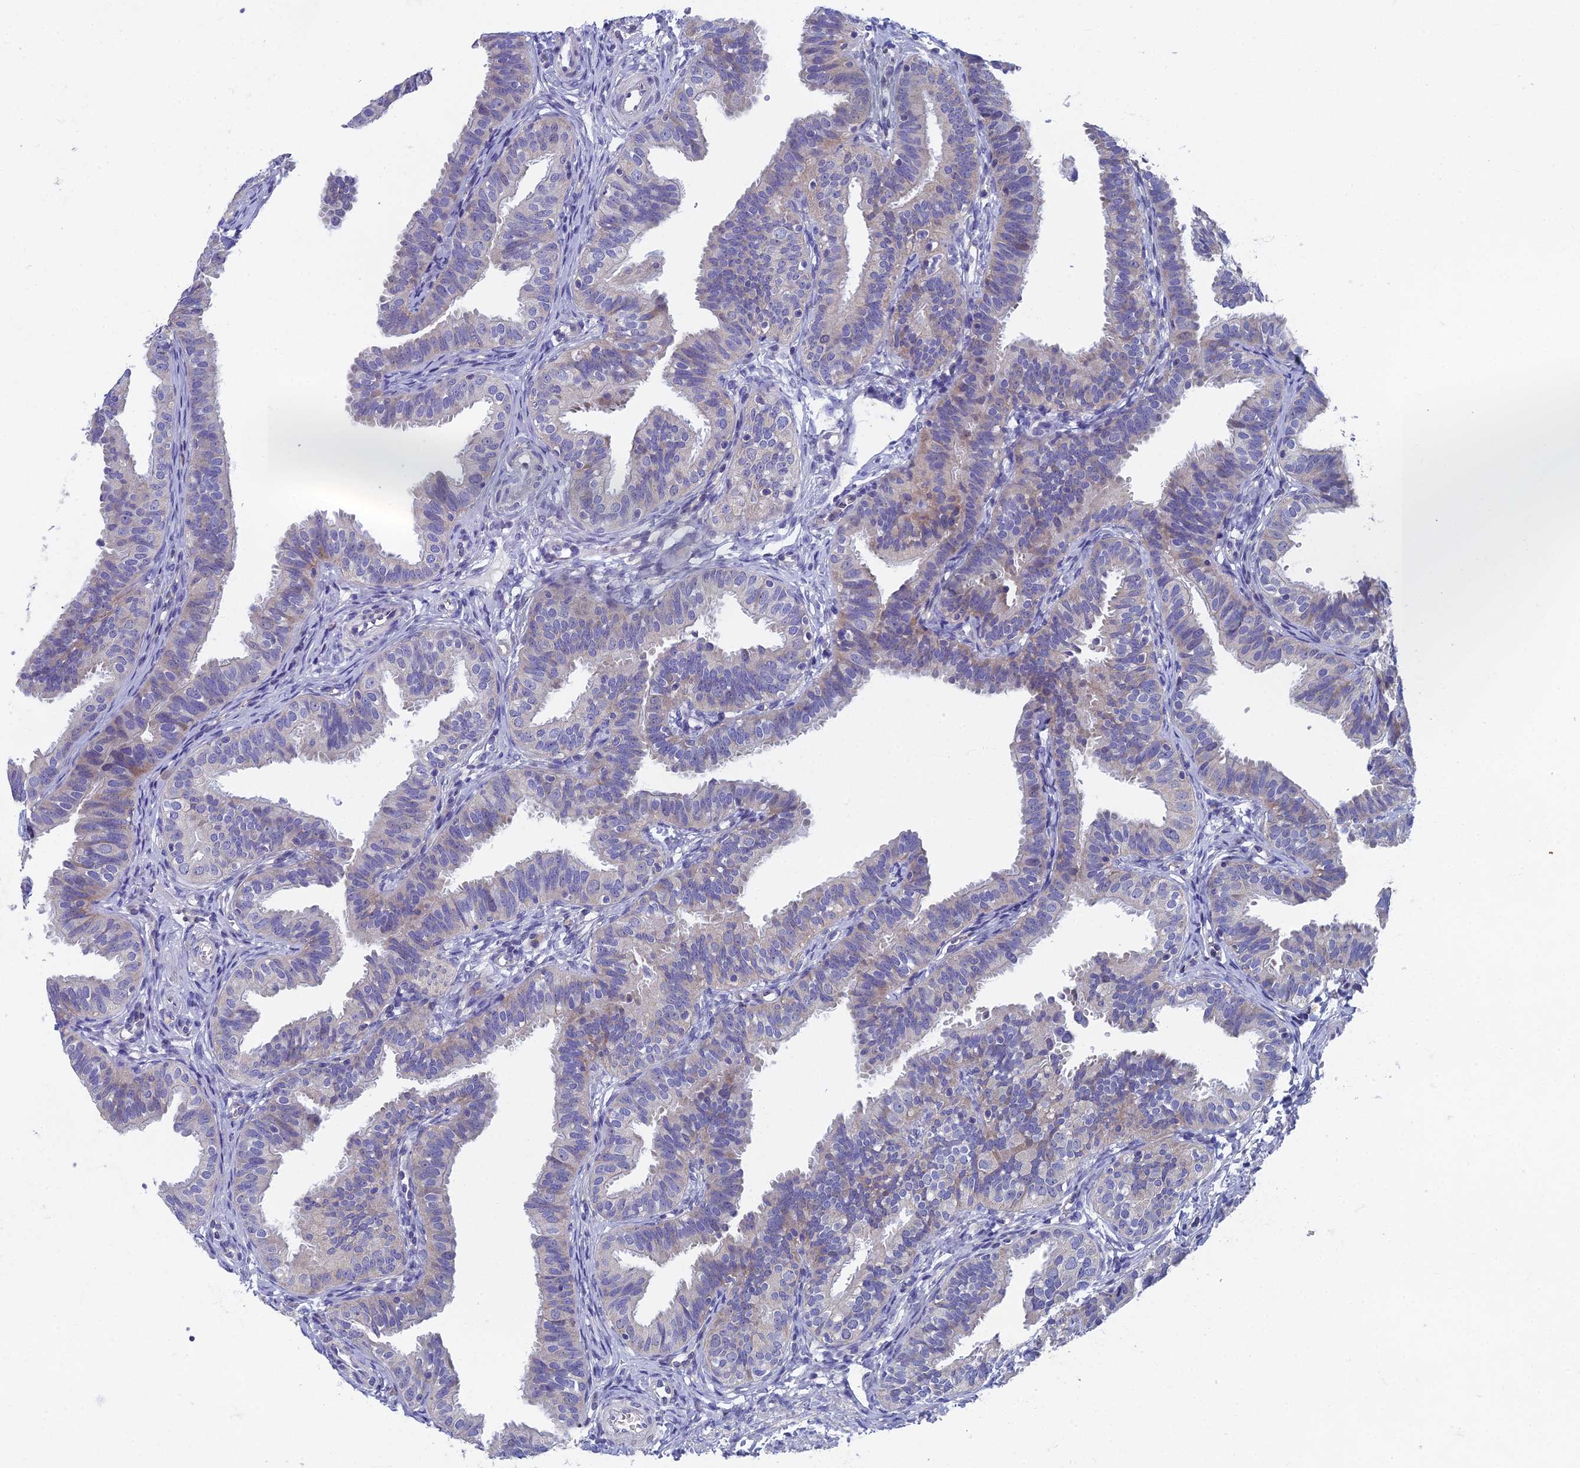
{"staining": {"intensity": "negative", "quantity": "none", "location": "none"}, "tissue": "fallopian tube", "cell_type": "Glandular cells", "image_type": "normal", "snomed": [{"axis": "morphology", "description": "Normal tissue, NOS"}, {"axis": "topography", "description": "Fallopian tube"}], "caption": "Human fallopian tube stained for a protein using IHC demonstrates no positivity in glandular cells.", "gene": "SPIN4", "patient": {"sex": "female", "age": 35}}